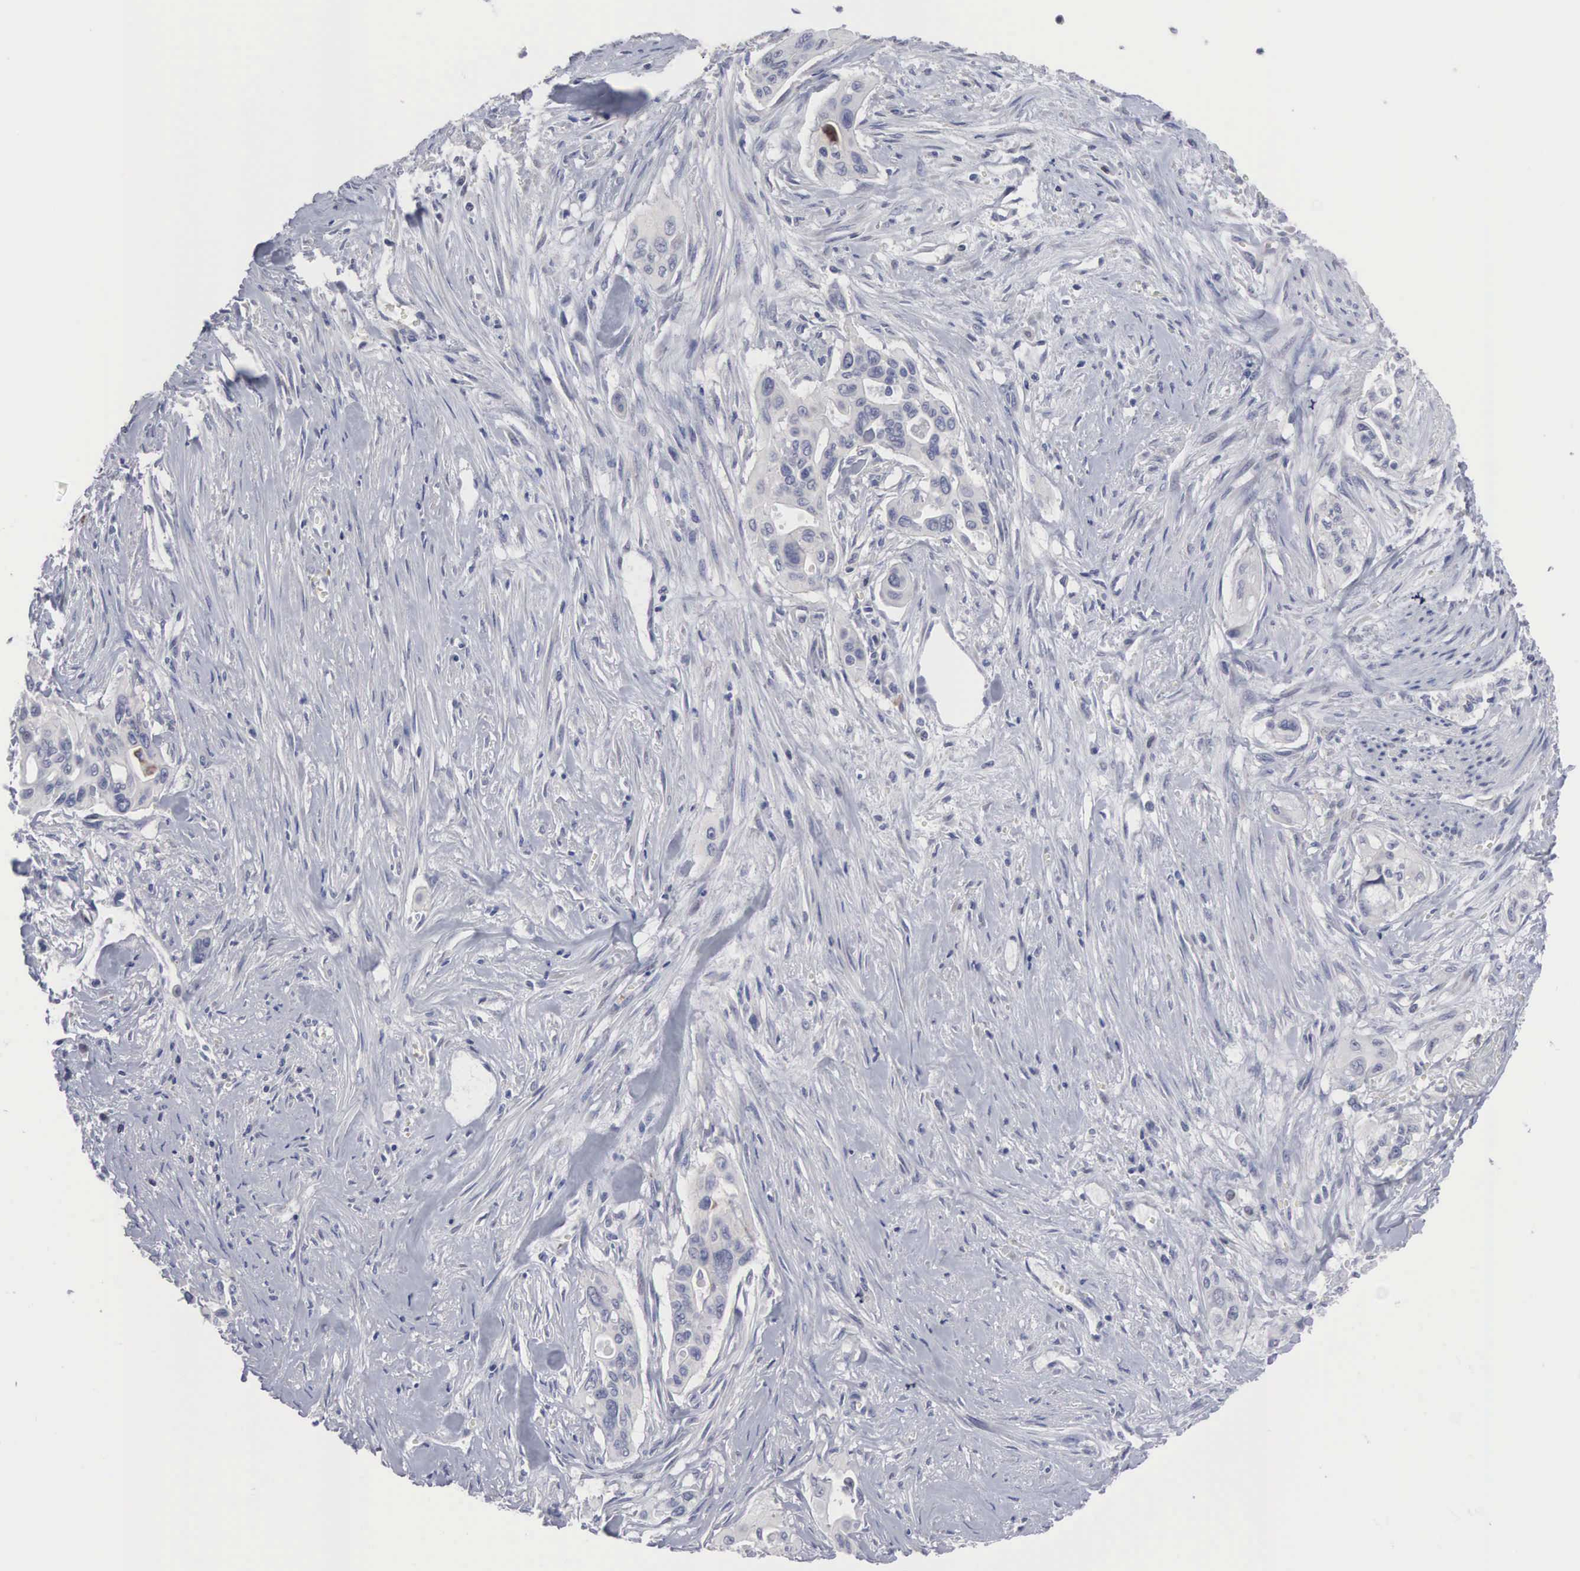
{"staining": {"intensity": "negative", "quantity": "none", "location": "none"}, "tissue": "pancreatic cancer", "cell_type": "Tumor cells", "image_type": "cancer", "snomed": [{"axis": "morphology", "description": "Adenocarcinoma, NOS"}, {"axis": "topography", "description": "Pancreas"}], "caption": "DAB immunohistochemical staining of human pancreatic cancer displays no significant expression in tumor cells. (Brightfield microscopy of DAB immunohistochemistry (IHC) at high magnification).", "gene": "ACOT4", "patient": {"sex": "male", "age": 77}}